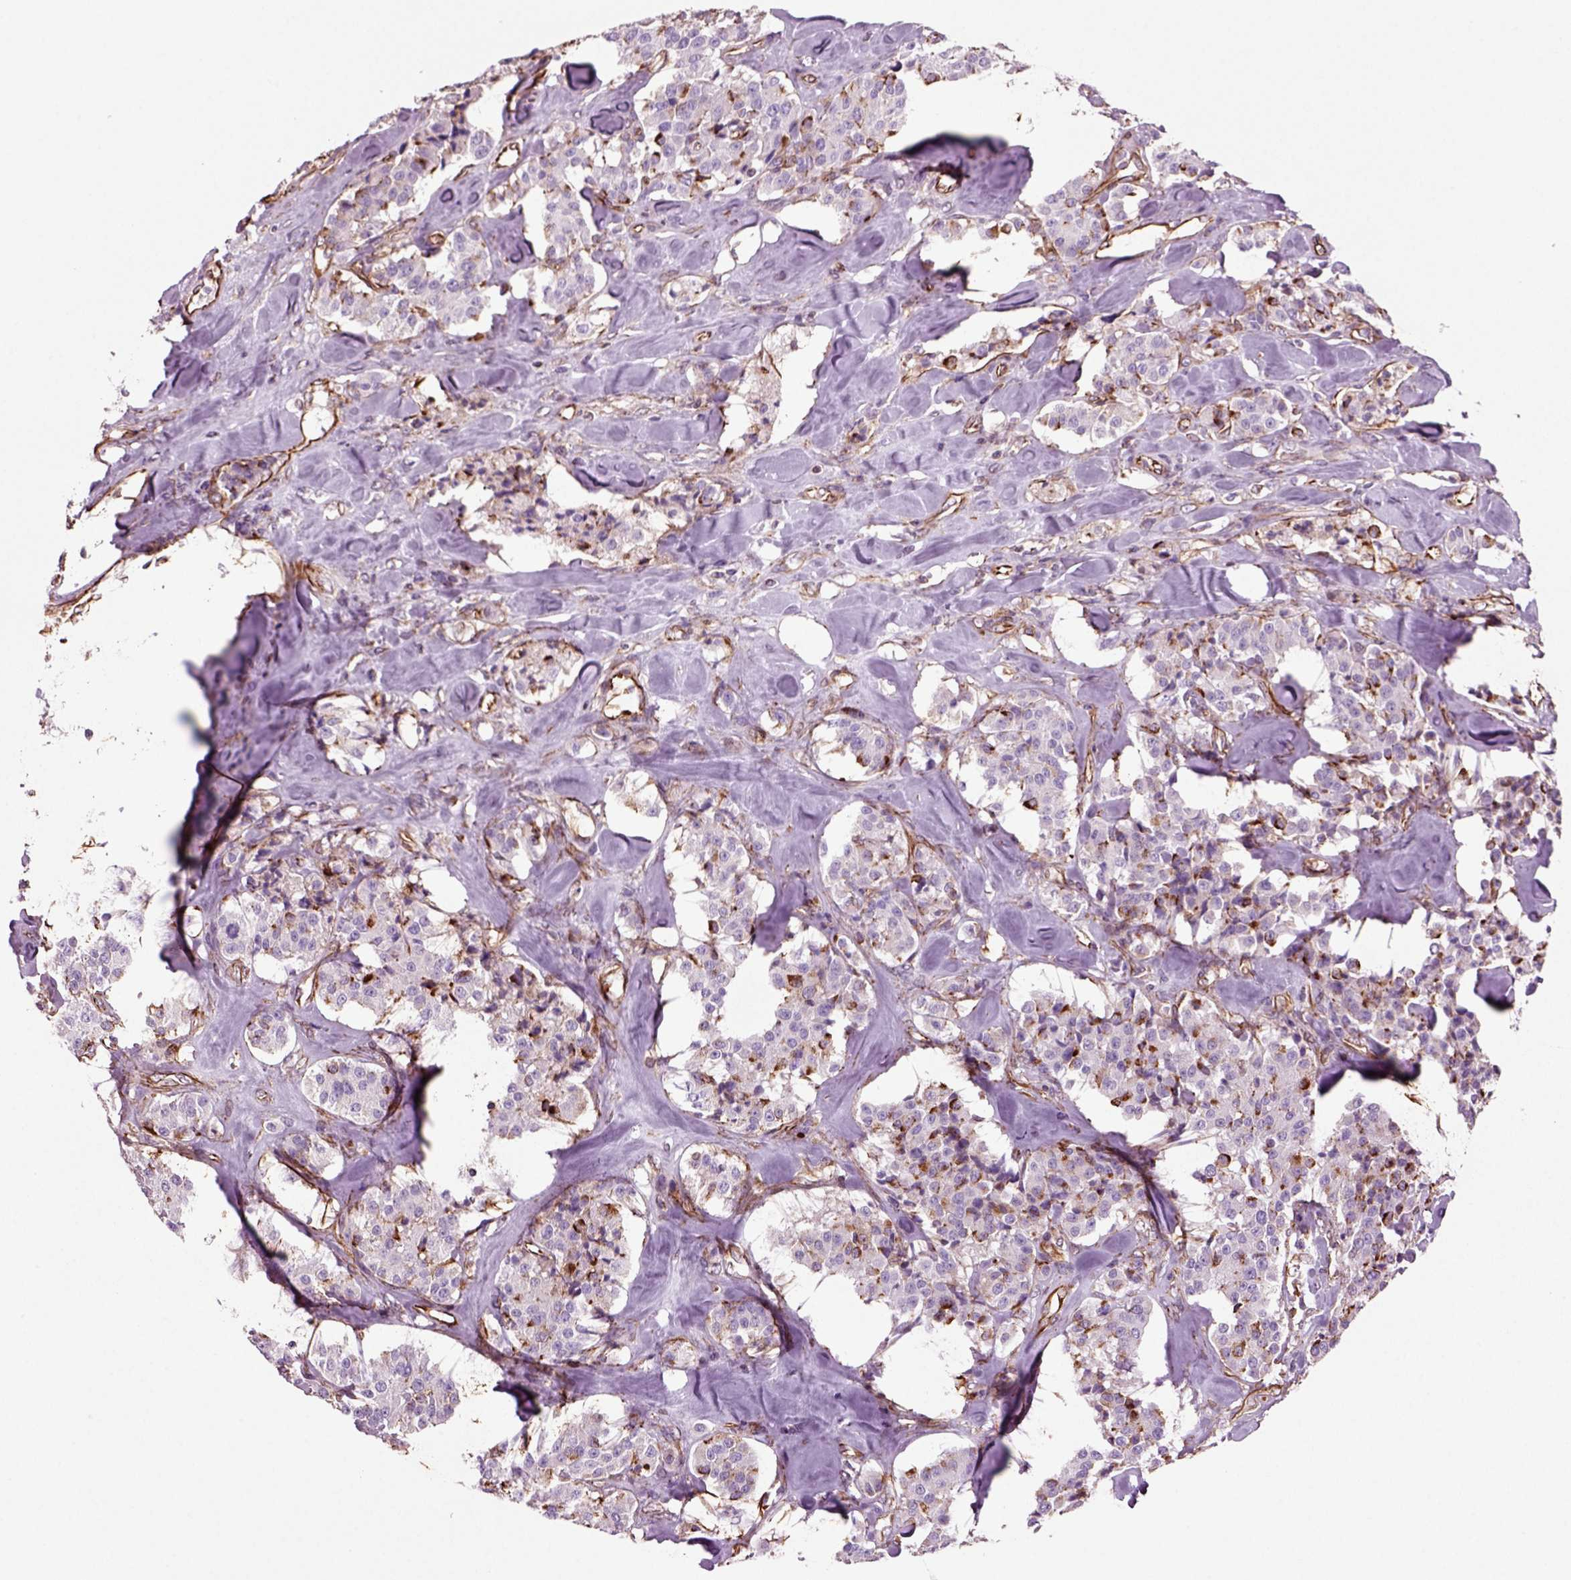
{"staining": {"intensity": "strong", "quantity": "<25%", "location": "cytoplasmic/membranous"}, "tissue": "carcinoid", "cell_type": "Tumor cells", "image_type": "cancer", "snomed": [{"axis": "morphology", "description": "Carcinoid, malignant, NOS"}, {"axis": "topography", "description": "Pancreas"}], "caption": "Approximately <25% of tumor cells in human carcinoid display strong cytoplasmic/membranous protein positivity as visualized by brown immunohistochemical staining.", "gene": "ACER3", "patient": {"sex": "male", "age": 41}}